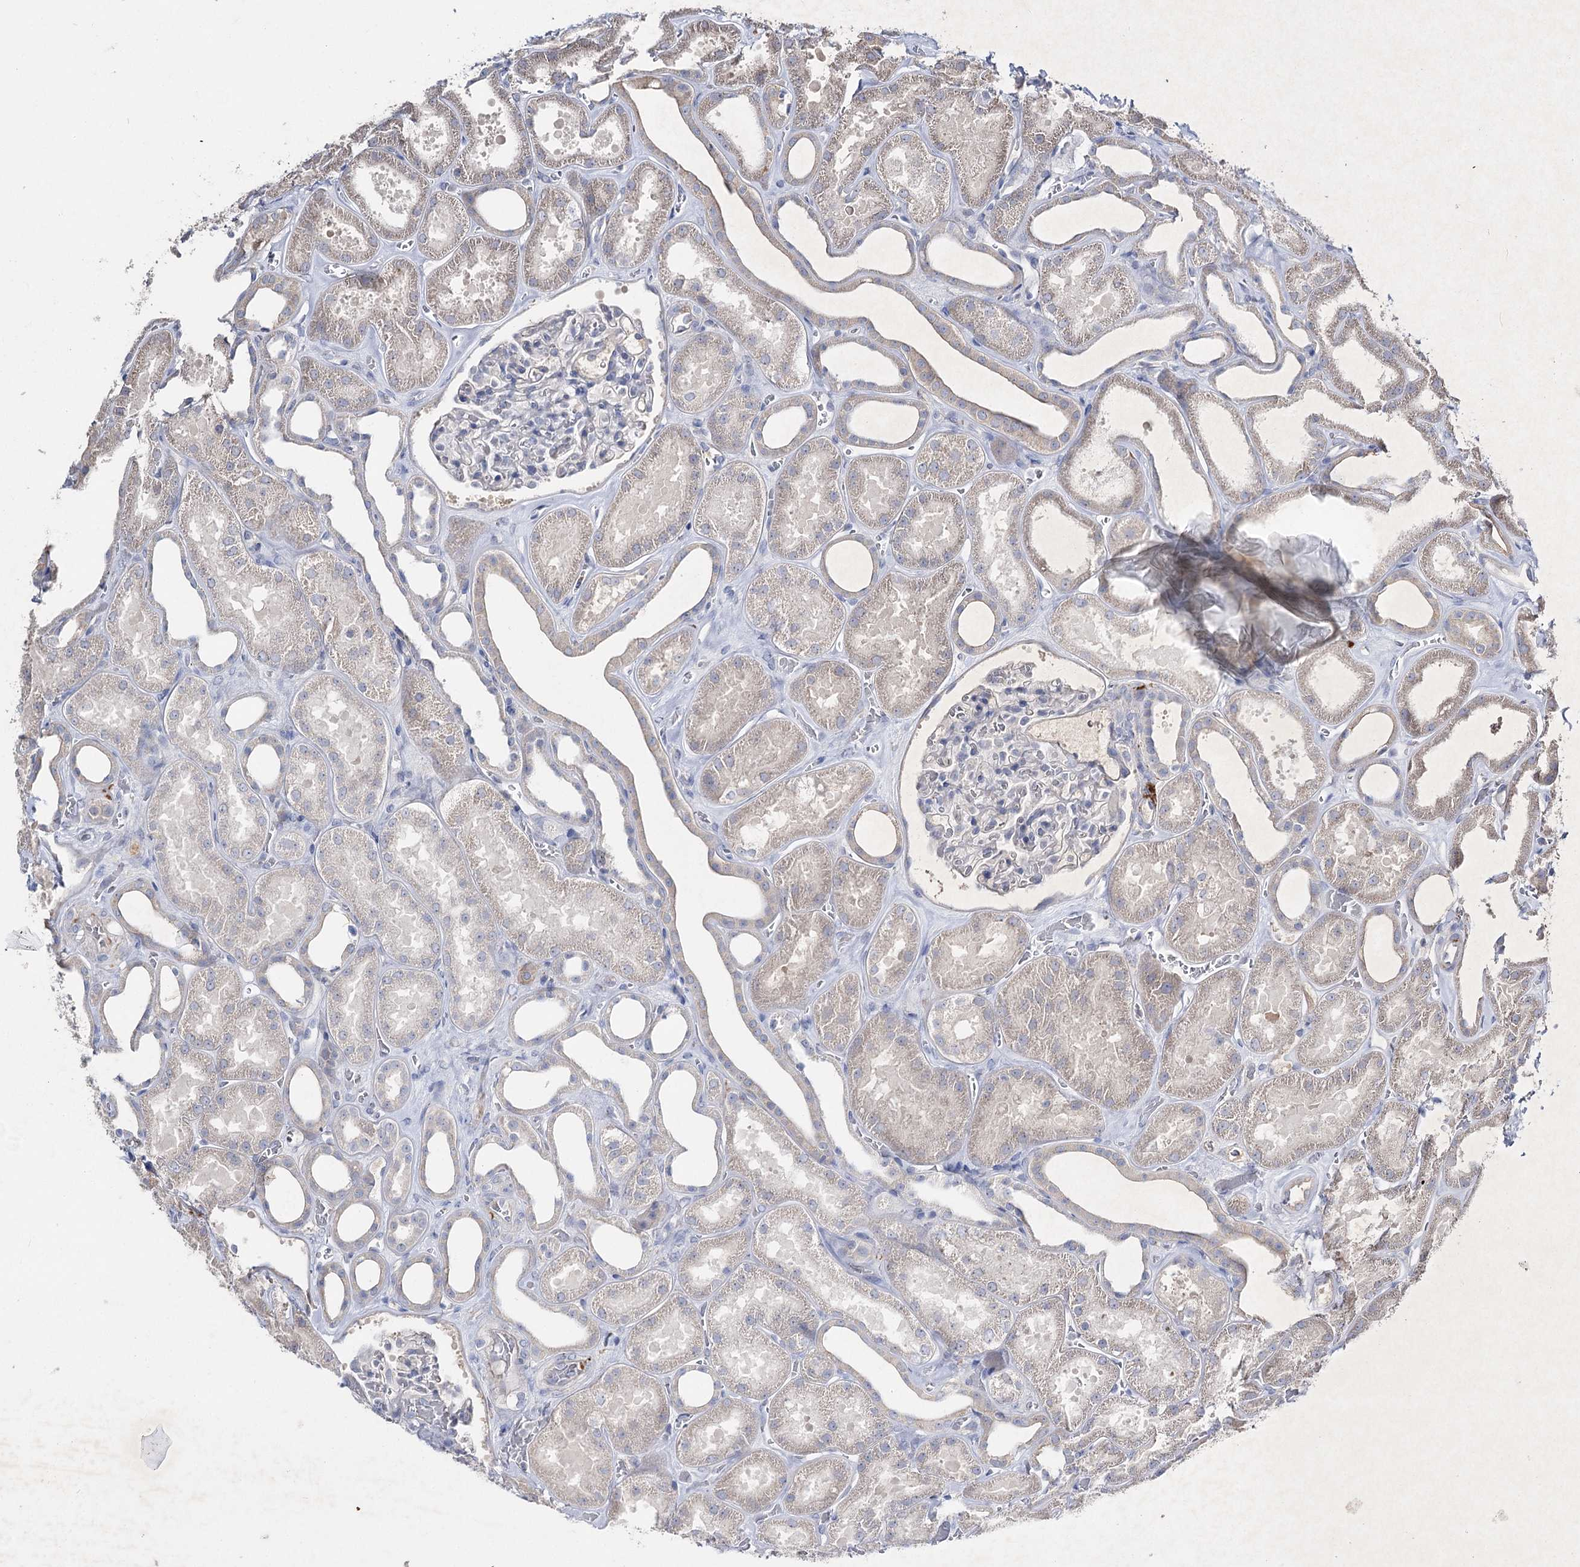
{"staining": {"intensity": "negative", "quantity": "none", "location": "none"}, "tissue": "kidney", "cell_type": "Cells in glomeruli", "image_type": "normal", "snomed": [{"axis": "morphology", "description": "Normal tissue, NOS"}, {"axis": "morphology", "description": "Adenocarcinoma, NOS"}, {"axis": "topography", "description": "Kidney"}], "caption": "This is an immunohistochemistry image of unremarkable kidney. There is no expression in cells in glomeruli.", "gene": "IL1RAP", "patient": {"sex": "female", "age": 68}}